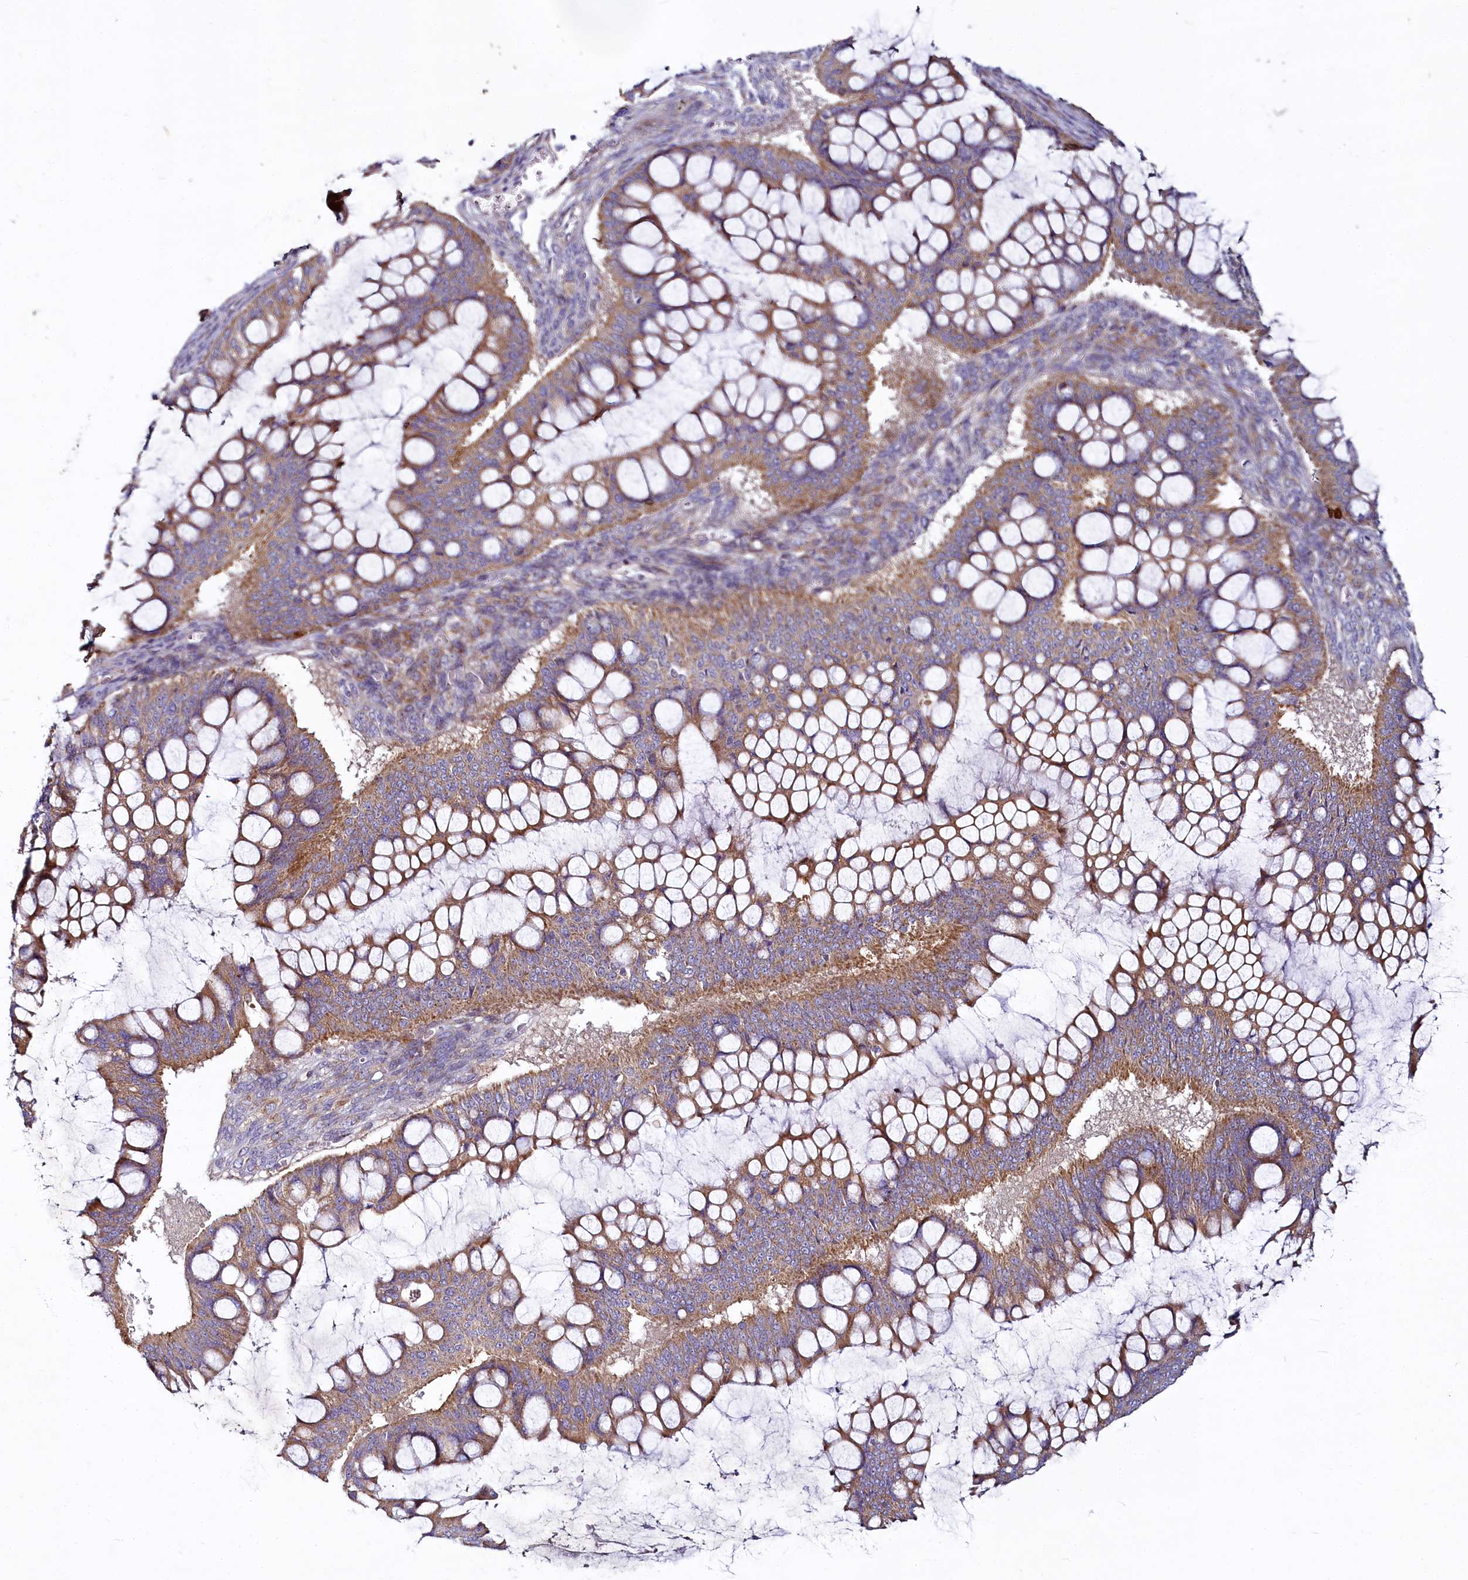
{"staining": {"intensity": "moderate", "quantity": ">75%", "location": "cytoplasmic/membranous"}, "tissue": "ovarian cancer", "cell_type": "Tumor cells", "image_type": "cancer", "snomed": [{"axis": "morphology", "description": "Cystadenocarcinoma, mucinous, NOS"}, {"axis": "topography", "description": "Ovary"}], "caption": "Moderate cytoplasmic/membranous protein positivity is present in approximately >75% of tumor cells in mucinous cystadenocarcinoma (ovarian).", "gene": "ADCY2", "patient": {"sex": "female", "age": 73}}